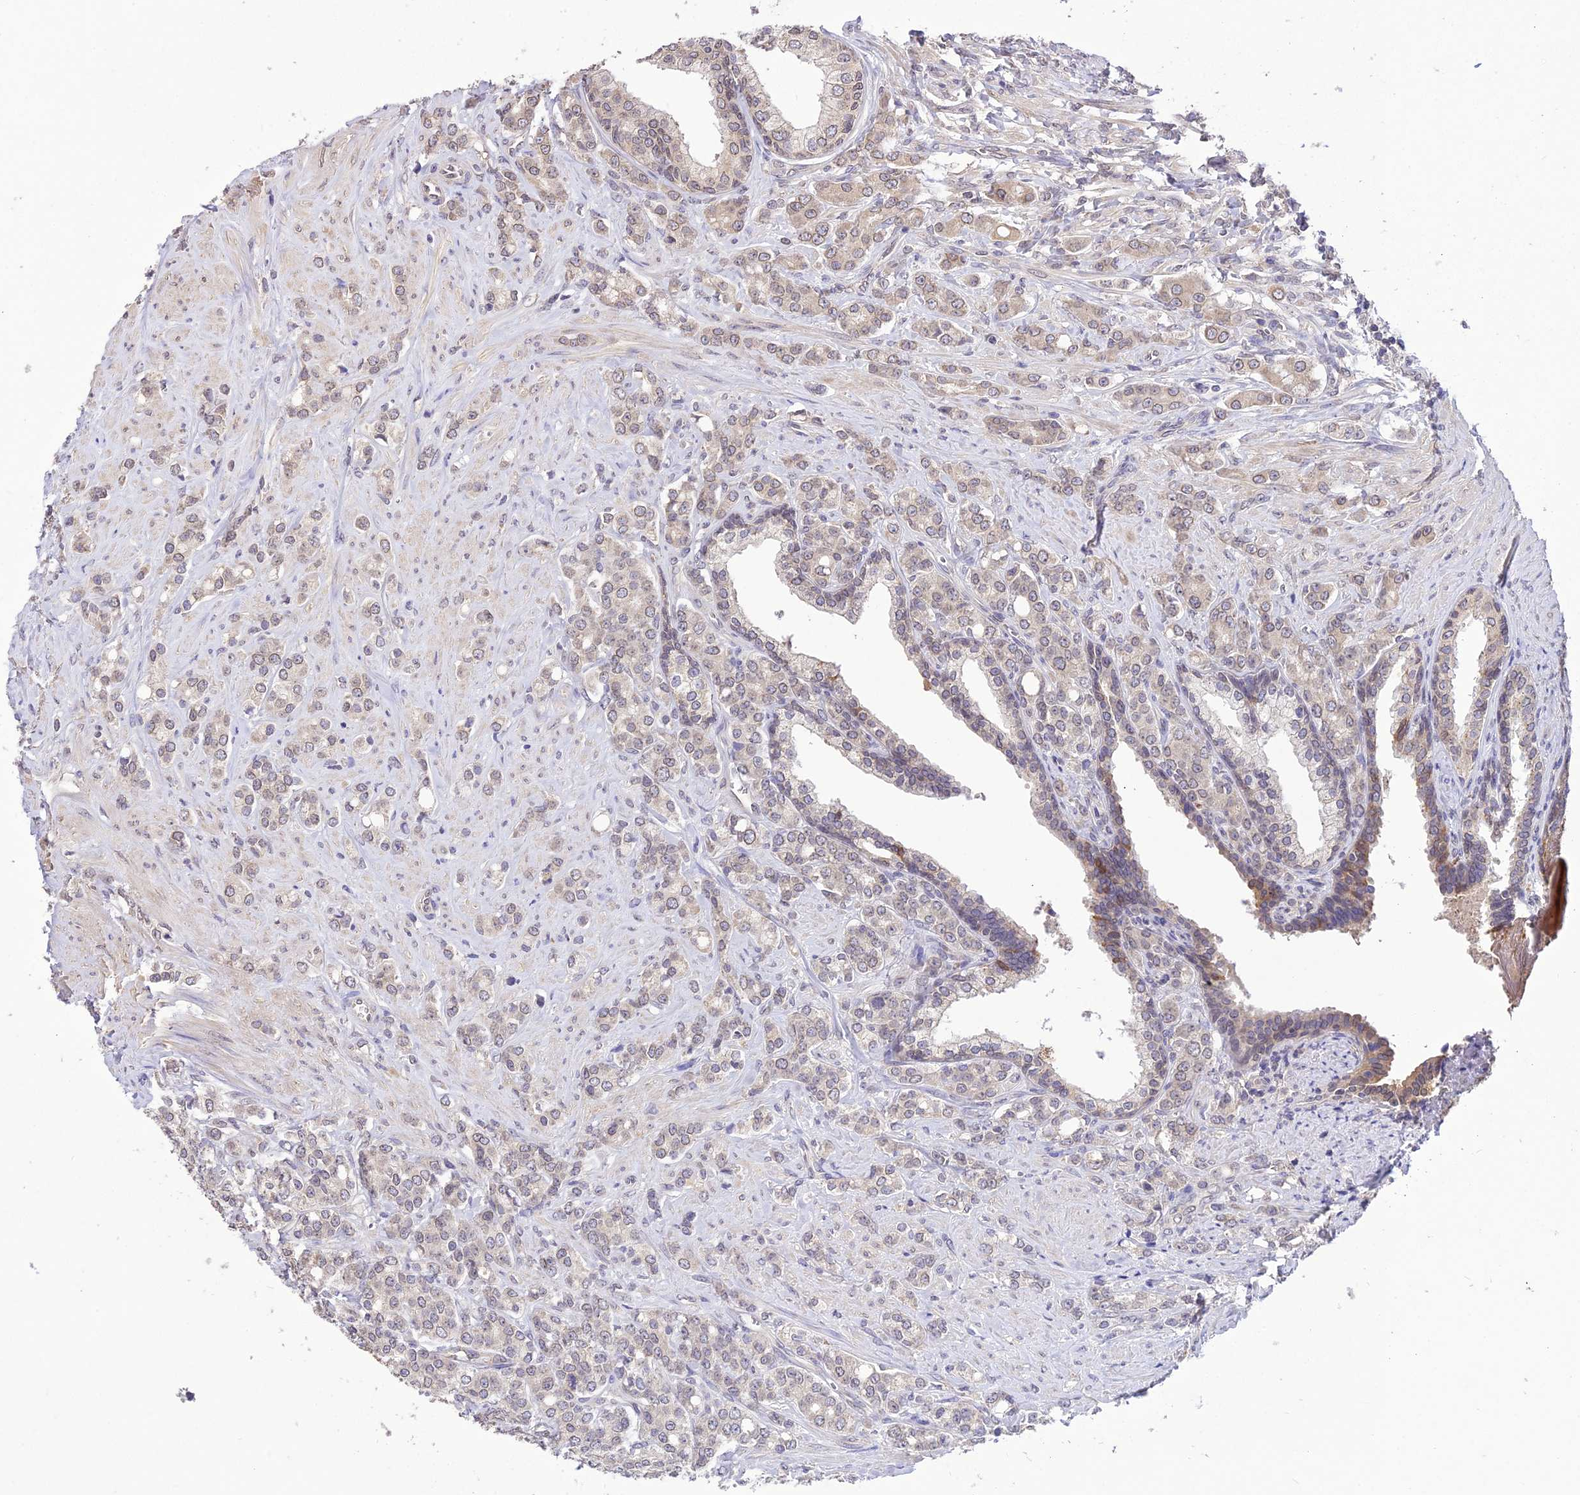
{"staining": {"intensity": "weak", "quantity": "25%-75%", "location": "nuclear"}, "tissue": "prostate cancer", "cell_type": "Tumor cells", "image_type": "cancer", "snomed": [{"axis": "morphology", "description": "Adenocarcinoma, High grade"}, {"axis": "topography", "description": "Prostate"}], "caption": "Prostate cancer tissue reveals weak nuclear positivity in about 25%-75% of tumor cells, visualized by immunohistochemistry.", "gene": "PGK1", "patient": {"sex": "male", "age": 62}}